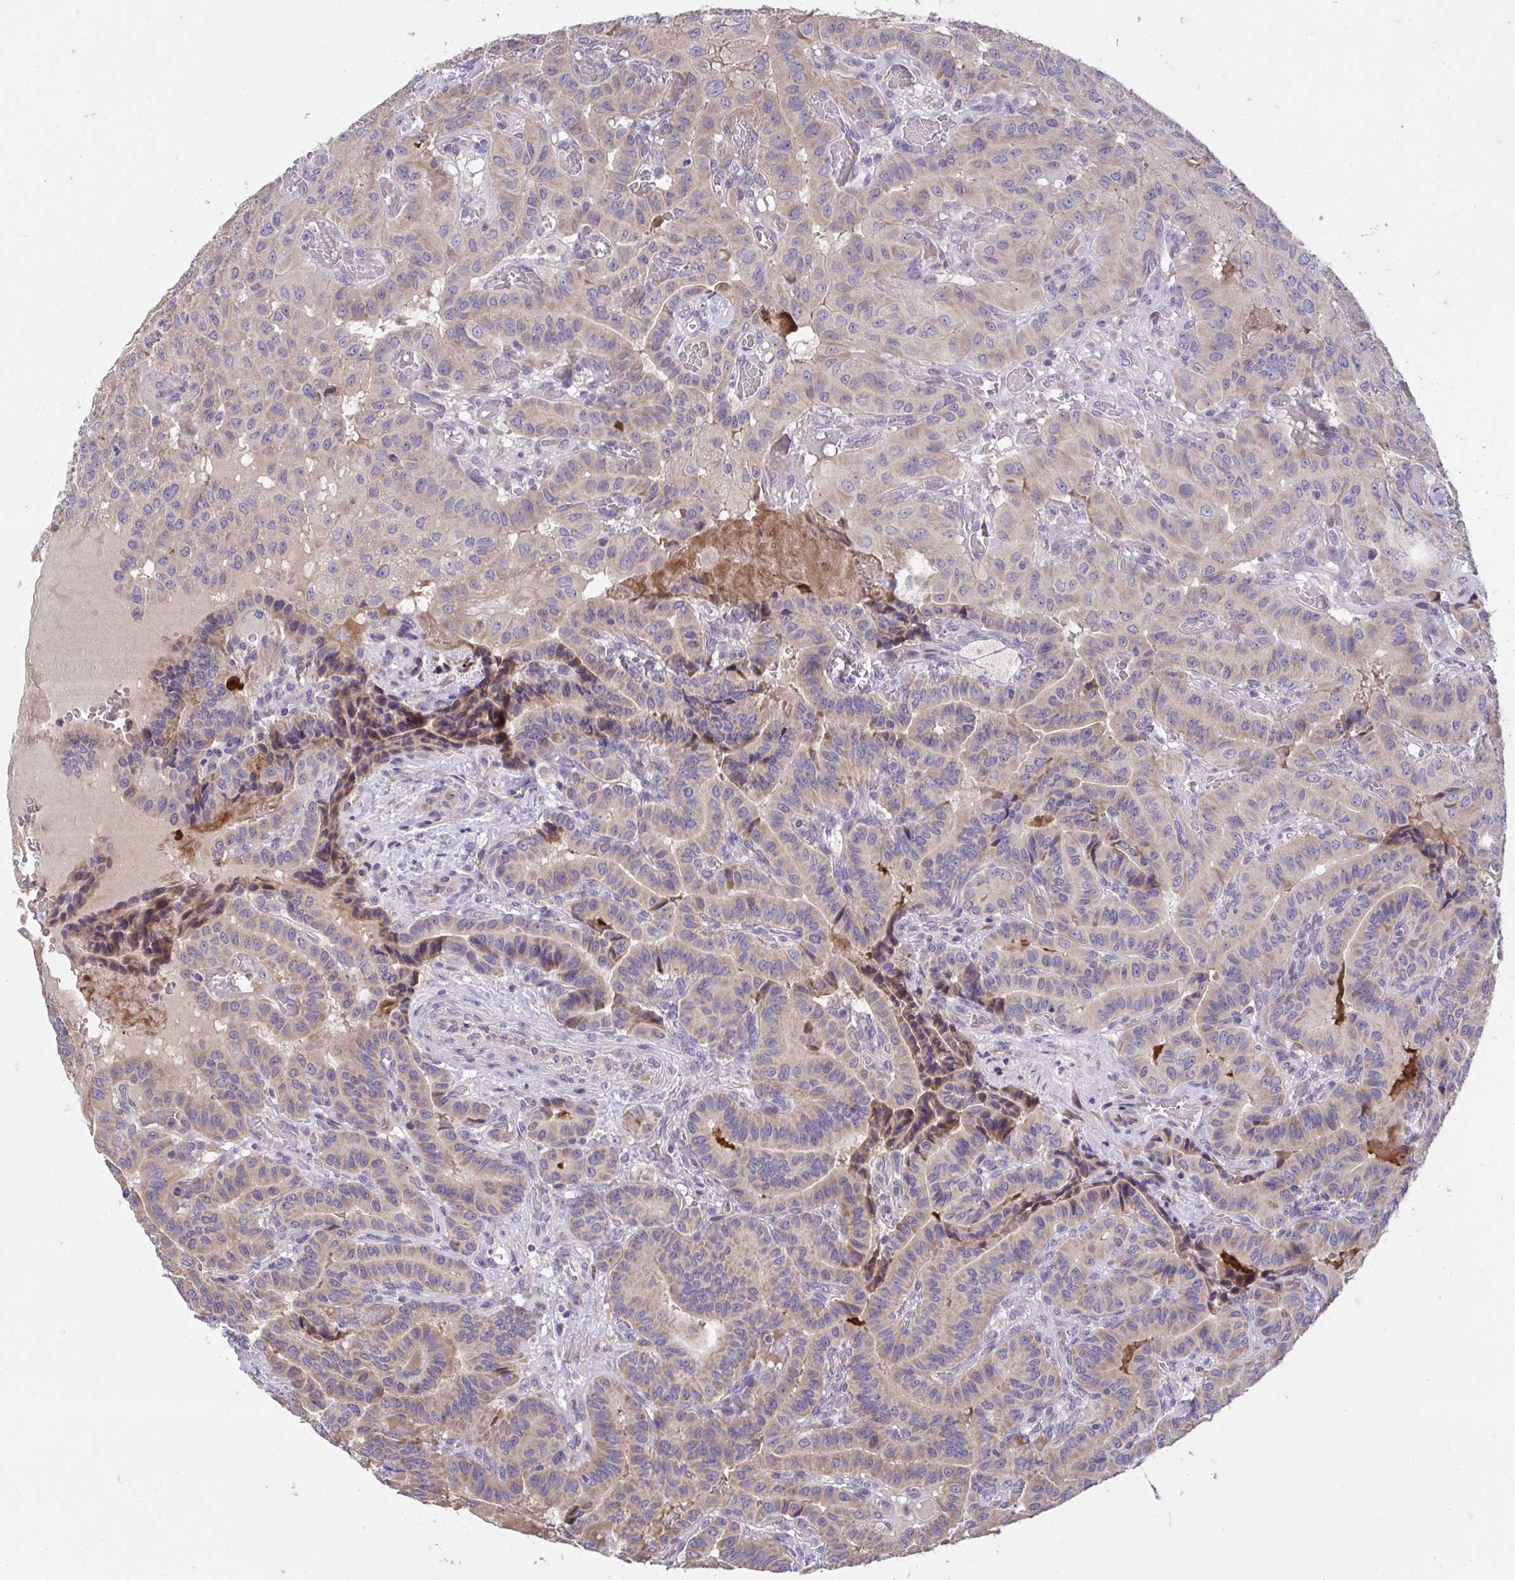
{"staining": {"intensity": "moderate", "quantity": ">75%", "location": "cytoplasmic/membranous"}, "tissue": "thyroid cancer", "cell_type": "Tumor cells", "image_type": "cancer", "snomed": [{"axis": "morphology", "description": "Papillary adenocarcinoma, NOS"}, {"axis": "morphology", "description": "Papillary adenoma metastatic"}, {"axis": "topography", "description": "Thyroid gland"}], "caption": "Thyroid papillary adenocarcinoma stained with a protein marker reveals moderate staining in tumor cells.", "gene": "SUSD4", "patient": {"sex": "male", "age": 87}}